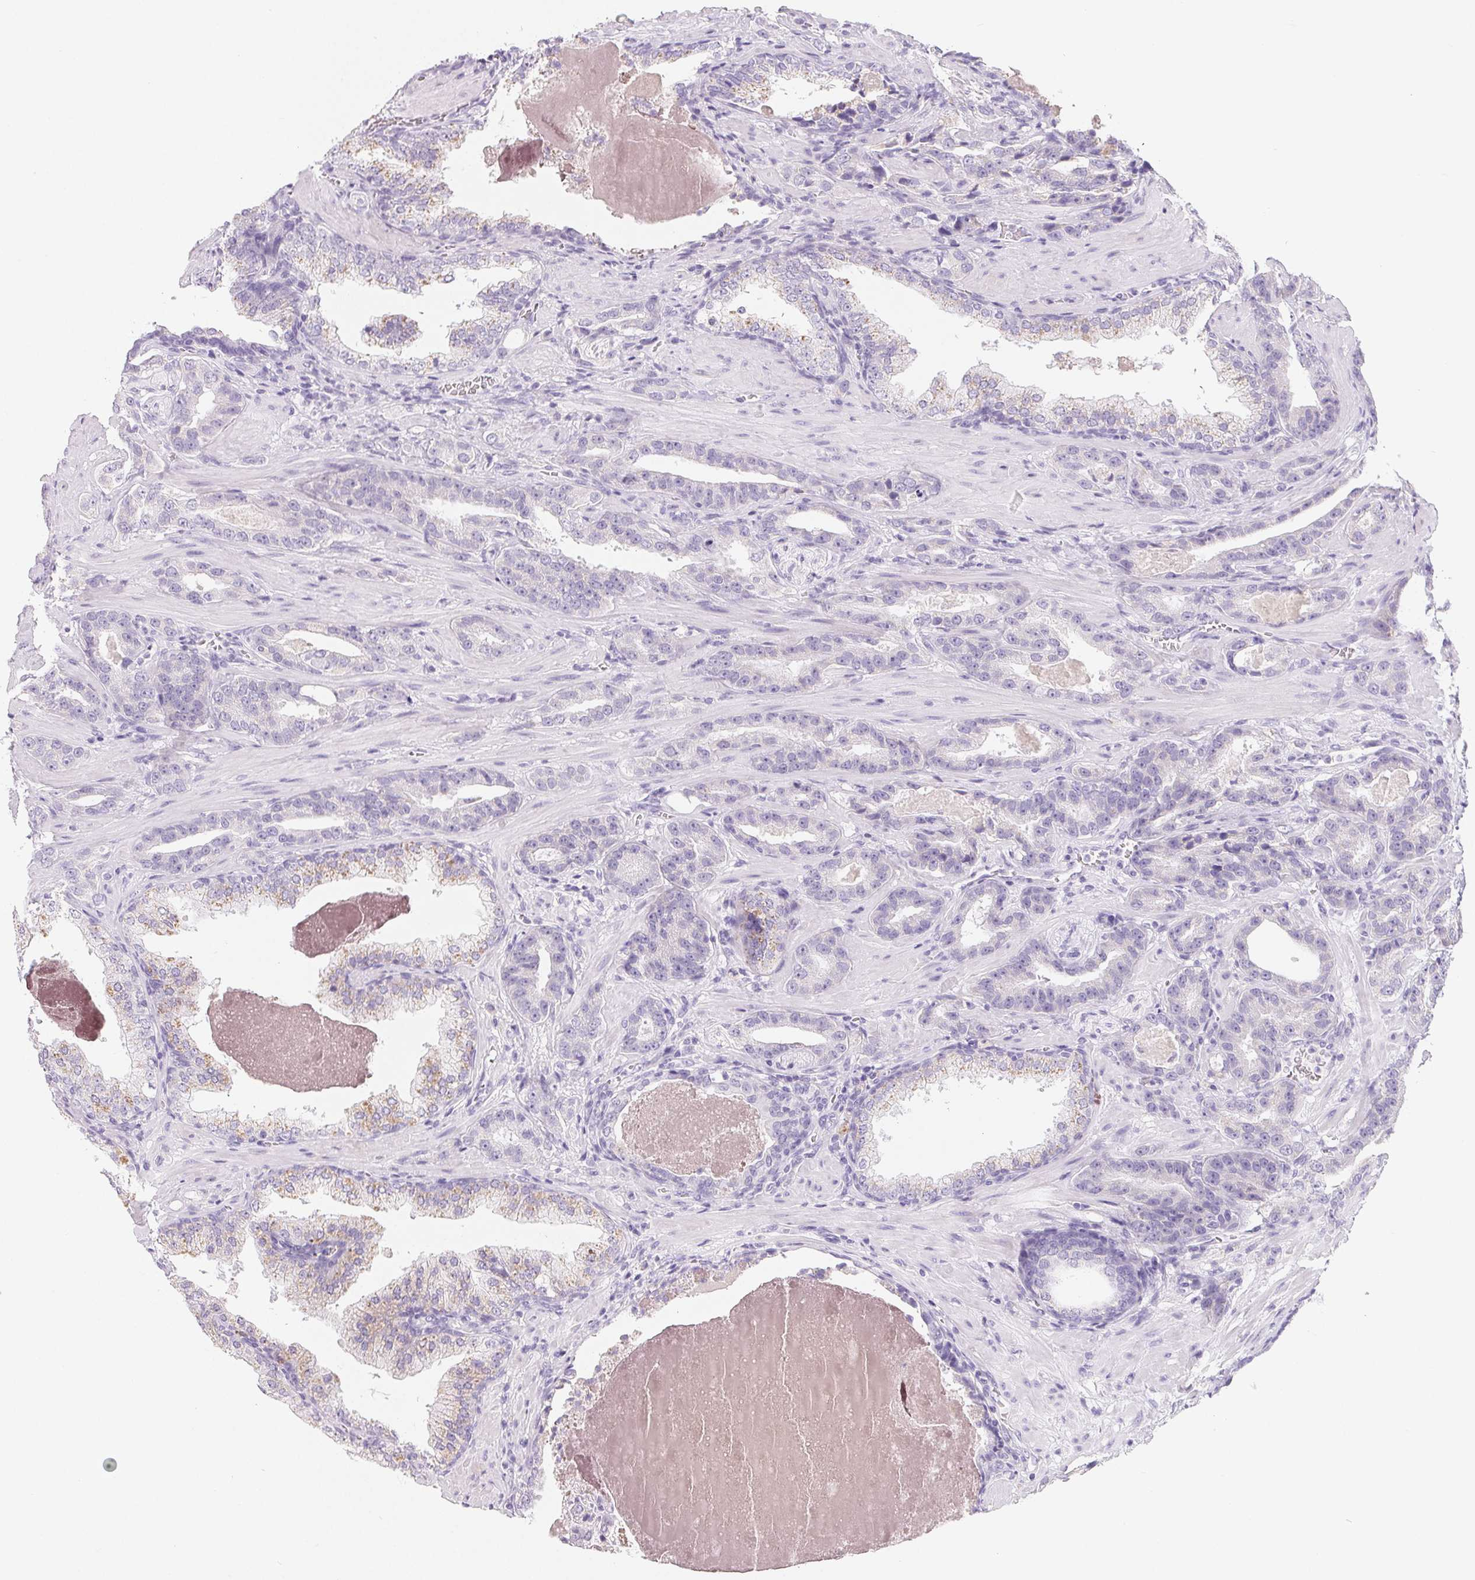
{"staining": {"intensity": "negative", "quantity": "none", "location": "none"}, "tissue": "prostate cancer", "cell_type": "Tumor cells", "image_type": "cancer", "snomed": [{"axis": "morphology", "description": "Adenocarcinoma, High grade"}, {"axis": "topography", "description": "Prostate"}], "caption": "This photomicrograph is of prostate cancer (adenocarcinoma (high-grade)) stained with IHC to label a protein in brown with the nuclei are counter-stained blue. There is no expression in tumor cells.", "gene": "SPACA5B", "patient": {"sex": "male", "age": 65}}